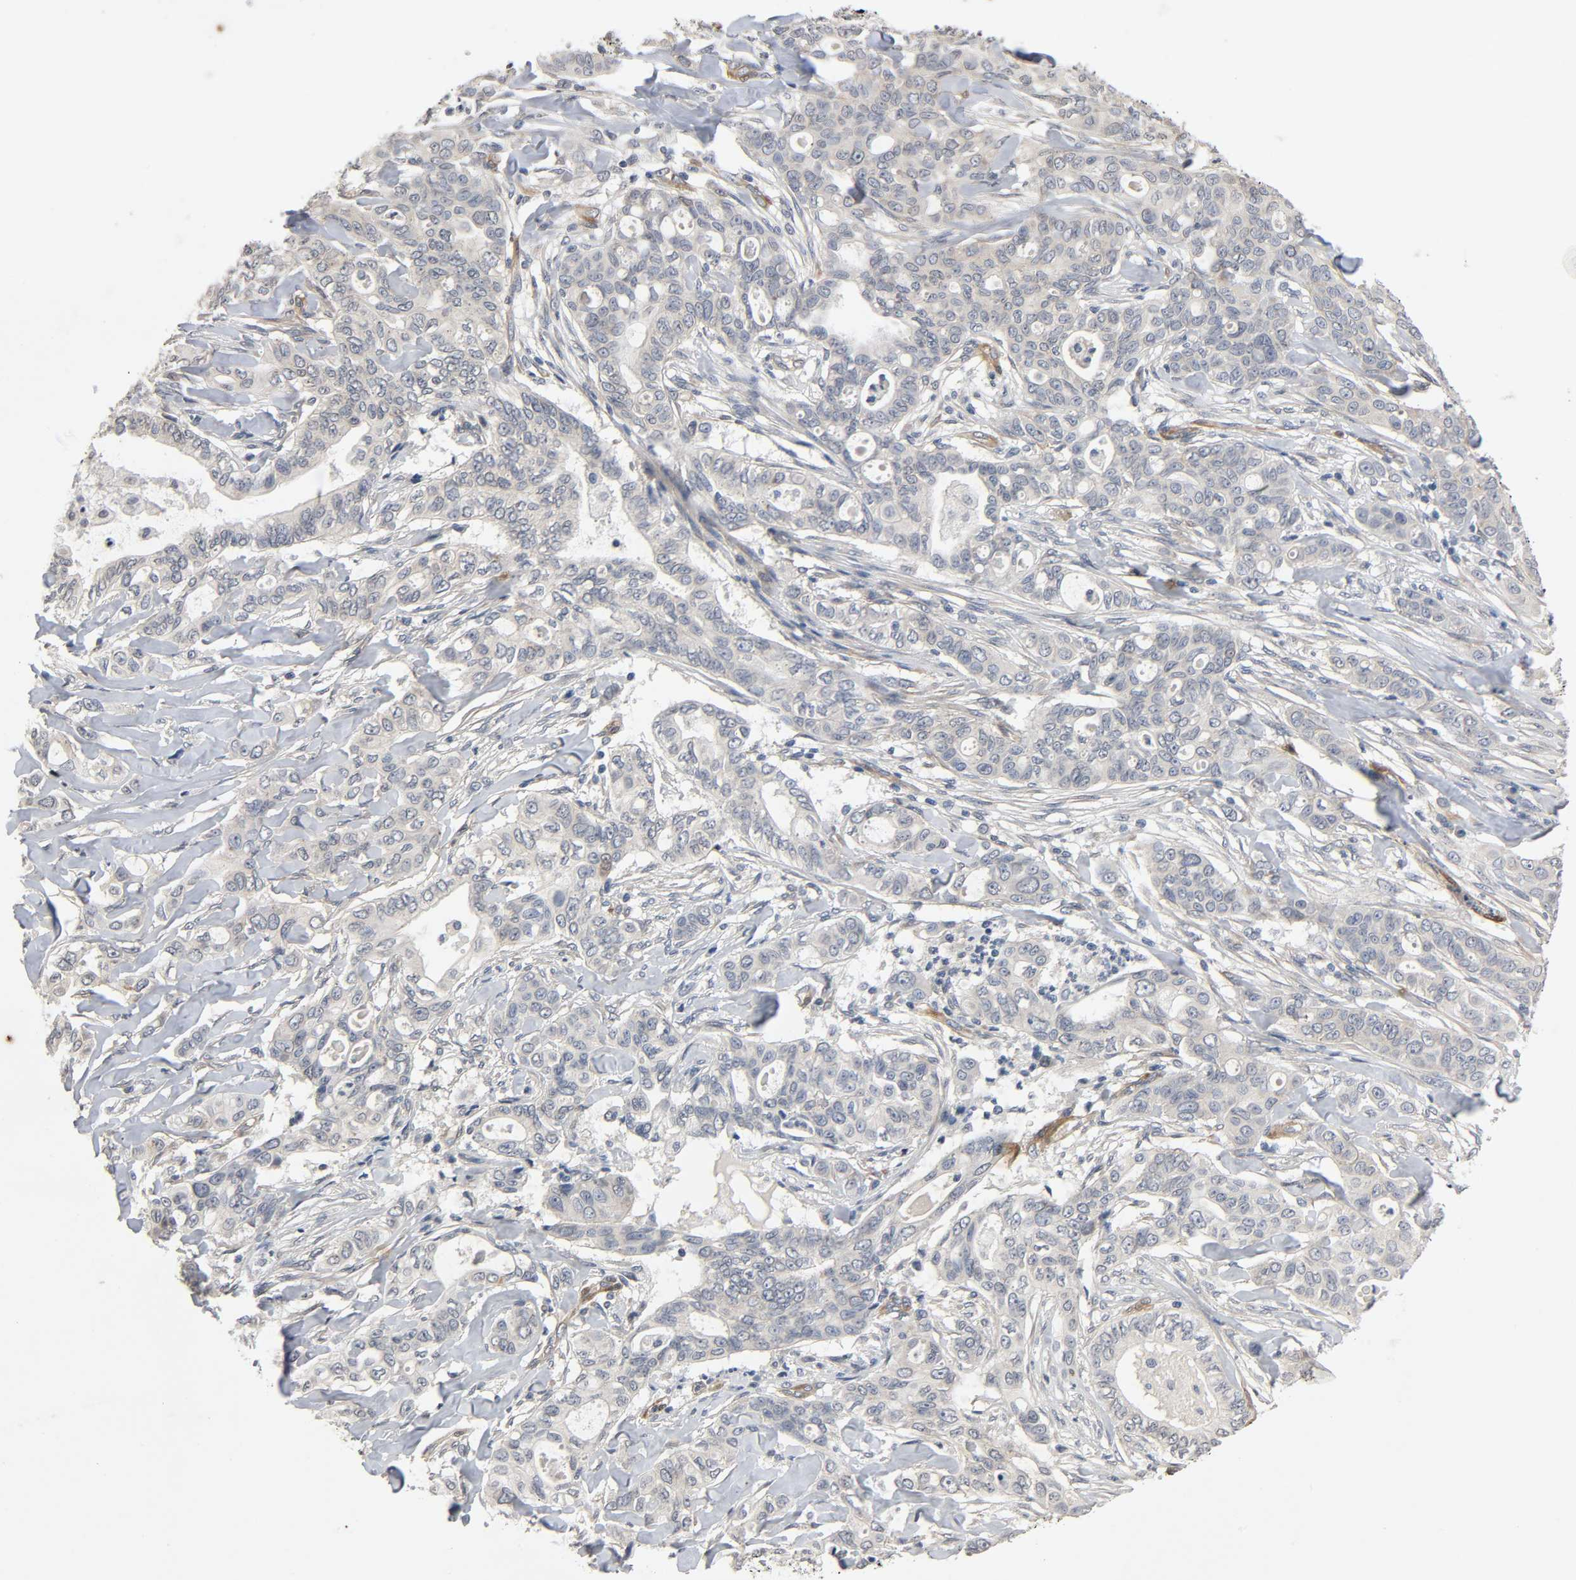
{"staining": {"intensity": "weak", "quantity": "25%-75%", "location": "cytoplasmic/membranous"}, "tissue": "liver cancer", "cell_type": "Tumor cells", "image_type": "cancer", "snomed": [{"axis": "morphology", "description": "Cholangiocarcinoma"}, {"axis": "topography", "description": "Liver"}], "caption": "Protein expression analysis of human cholangiocarcinoma (liver) reveals weak cytoplasmic/membranous positivity in about 25%-75% of tumor cells.", "gene": "PTK2", "patient": {"sex": "female", "age": 67}}